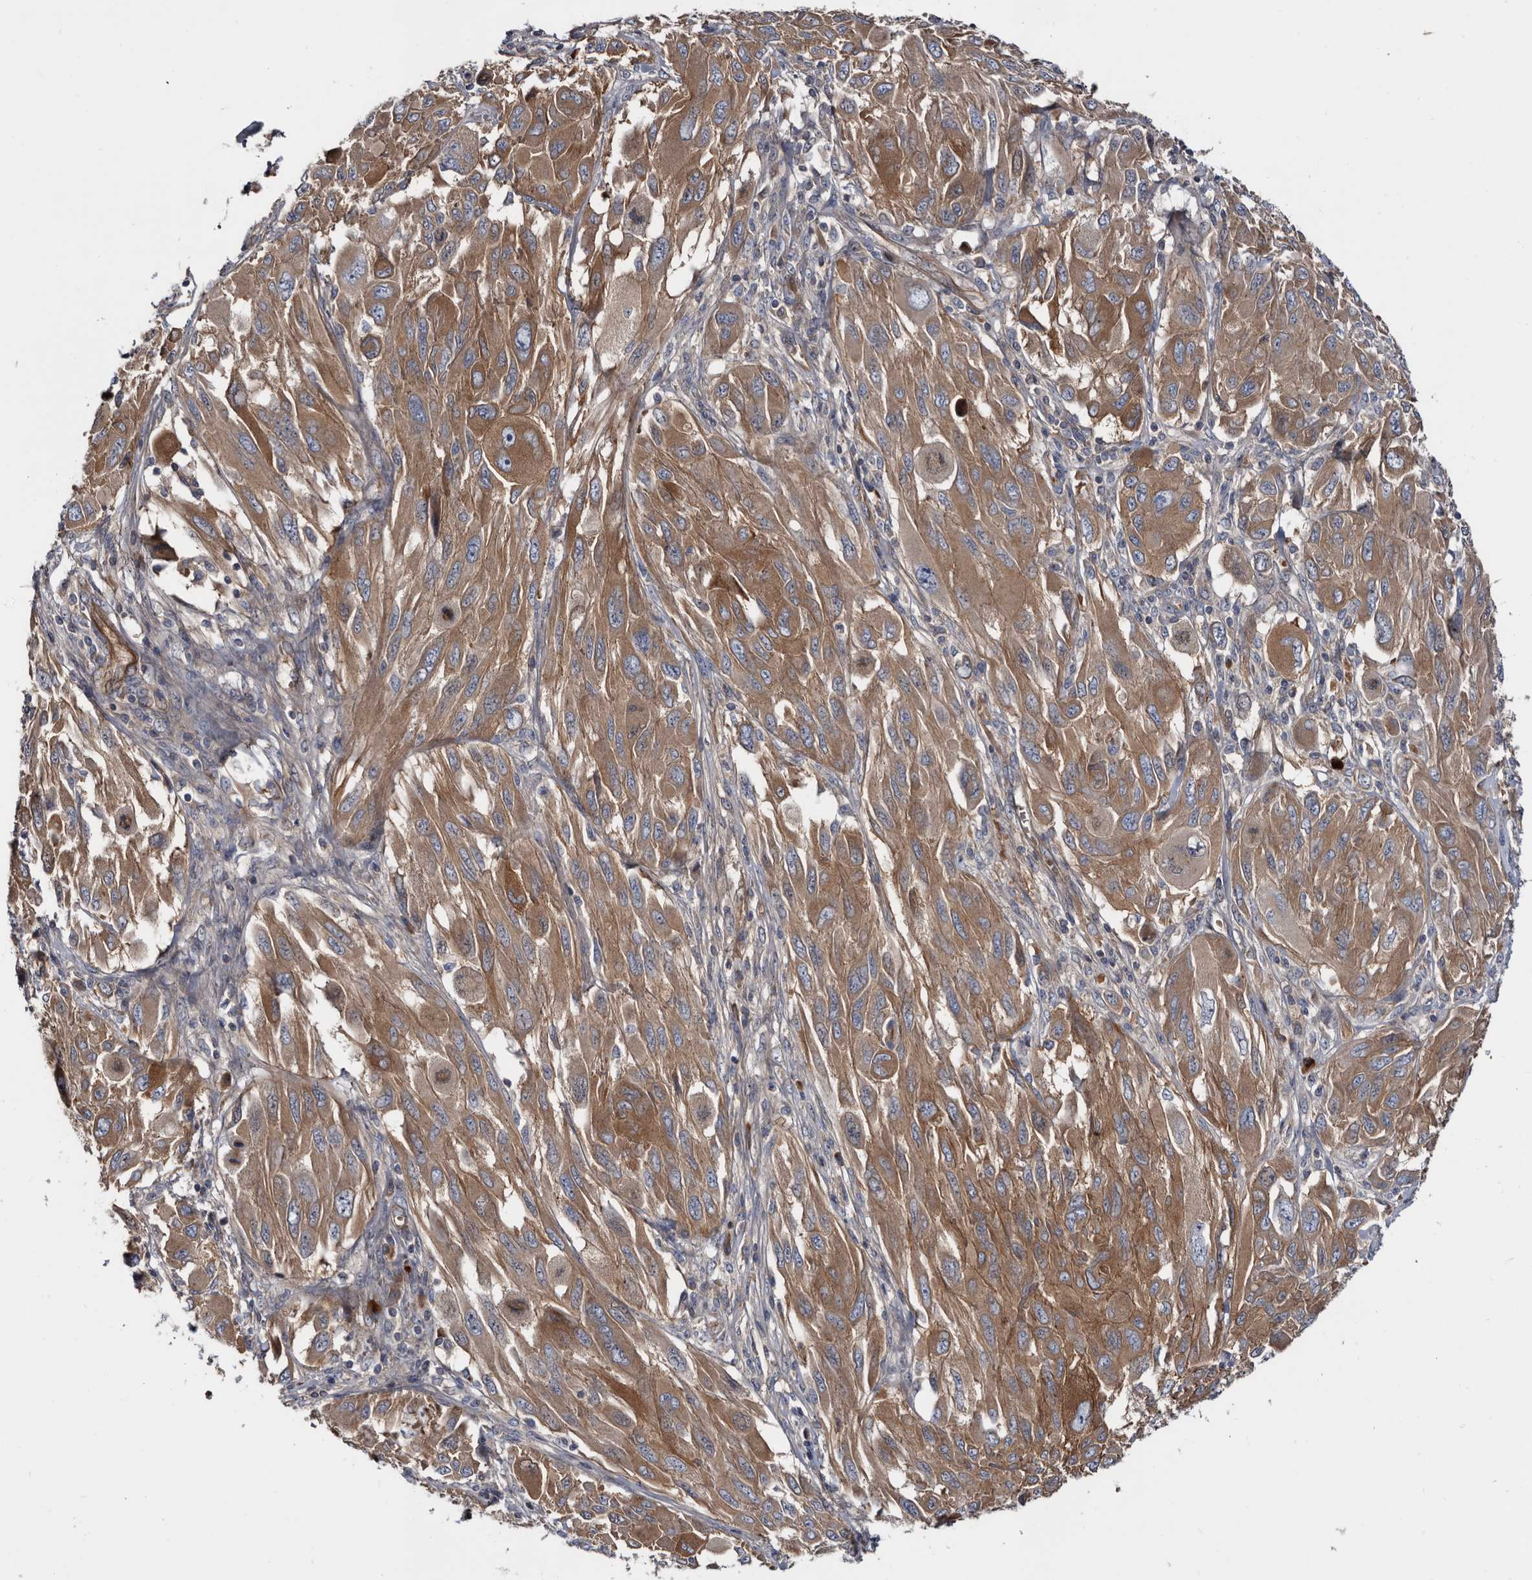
{"staining": {"intensity": "moderate", "quantity": ">75%", "location": "cytoplasmic/membranous"}, "tissue": "melanoma", "cell_type": "Tumor cells", "image_type": "cancer", "snomed": [{"axis": "morphology", "description": "Malignant melanoma, NOS"}, {"axis": "topography", "description": "Skin"}], "caption": "Melanoma stained for a protein exhibits moderate cytoplasmic/membranous positivity in tumor cells.", "gene": "TSPAN17", "patient": {"sex": "female", "age": 91}}